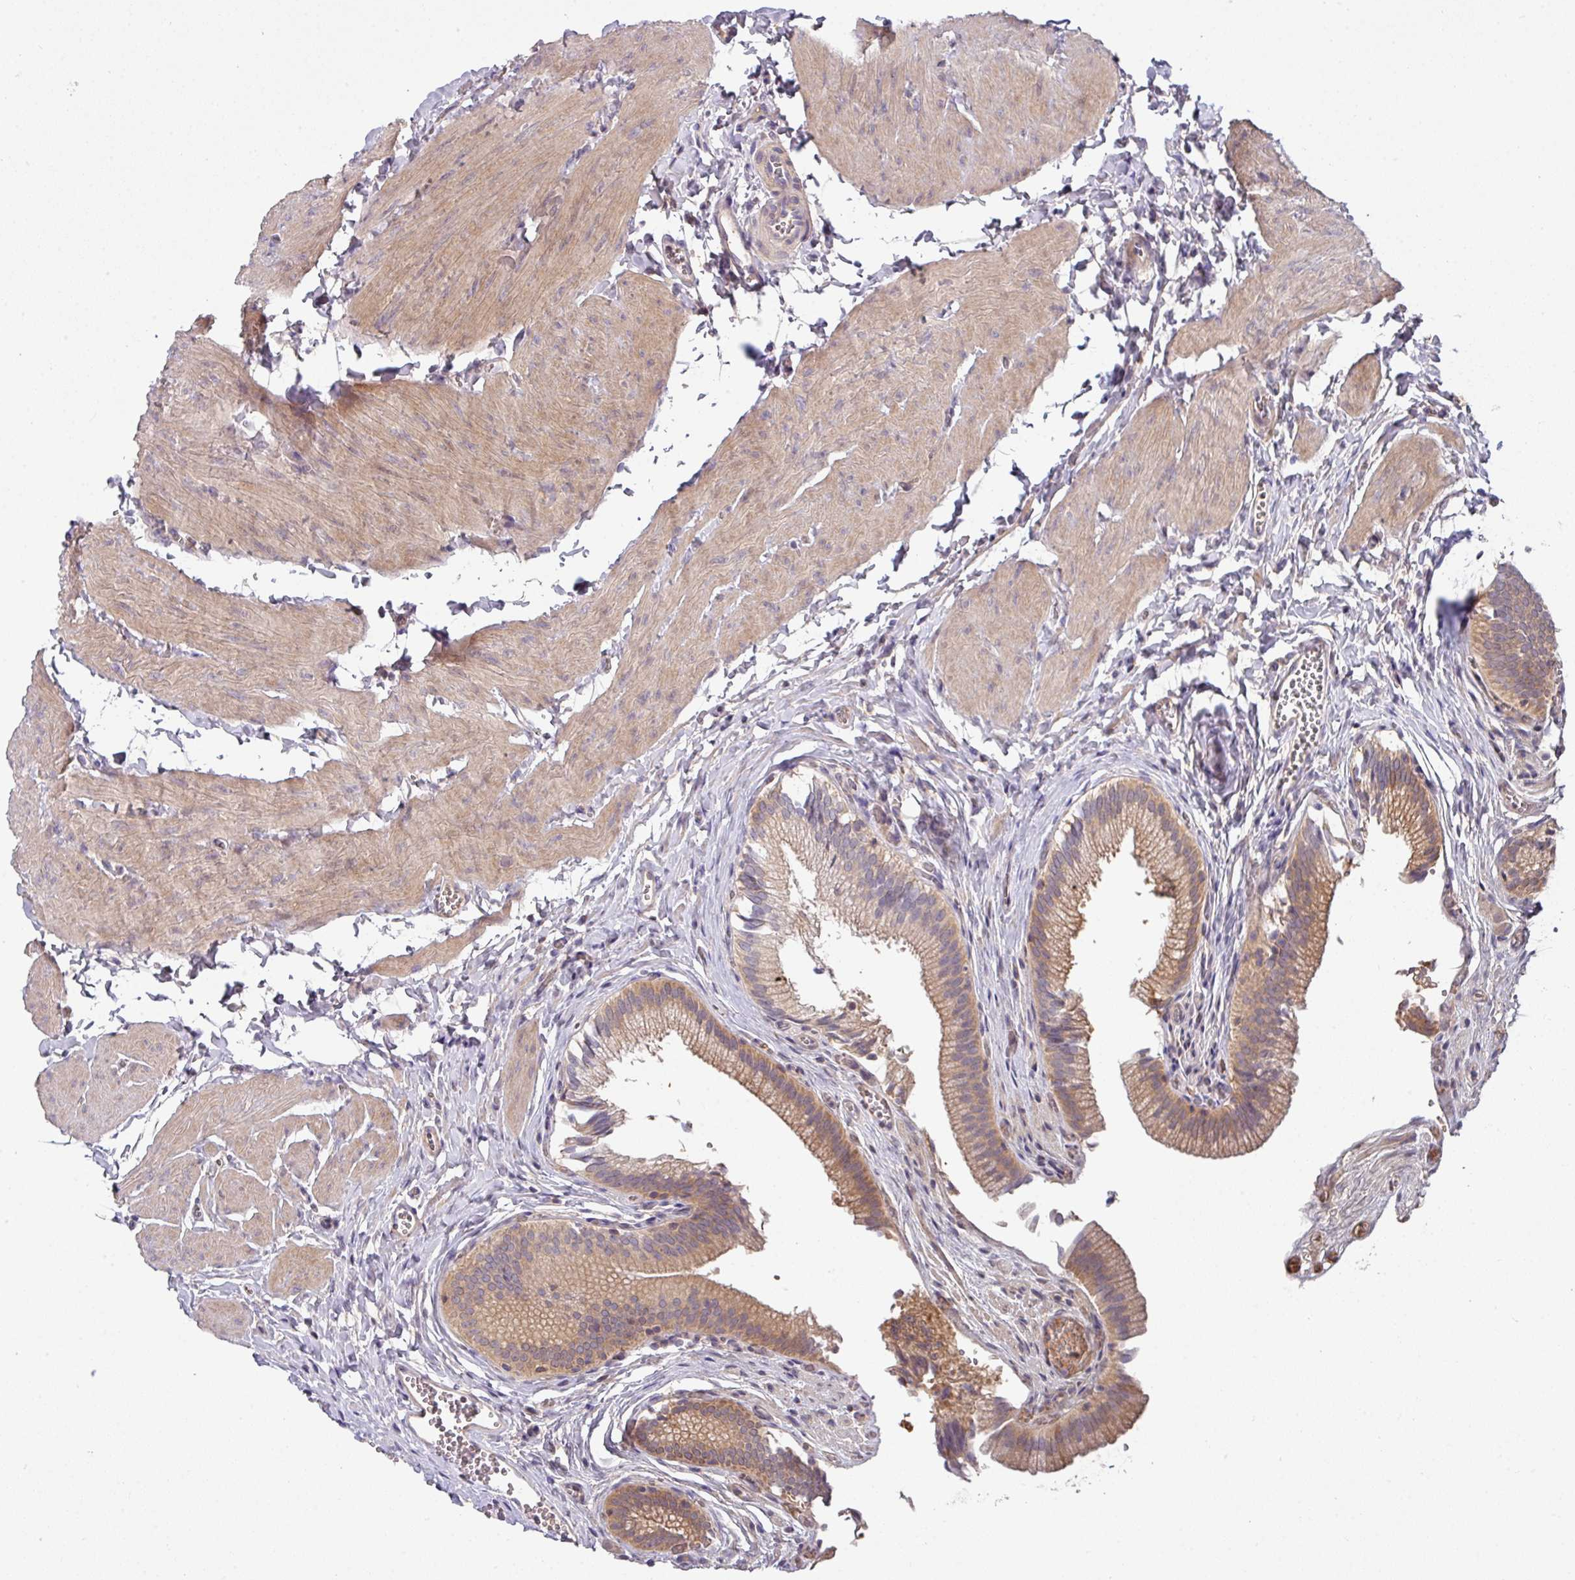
{"staining": {"intensity": "strong", "quantity": "25%-75%", "location": "cytoplasmic/membranous"}, "tissue": "gallbladder", "cell_type": "Glandular cells", "image_type": "normal", "snomed": [{"axis": "morphology", "description": "Normal tissue, NOS"}, {"axis": "topography", "description": "Gallbladder"}, {"axis": "topography", "description": "Peripheral nerve tissue"}], "caption": "This photomicrograph displays normal gallbladder stained with immunohistochemistry (IHC) to label a protein in brown. The cytoplasmic/membranous of glandular cells show strong positivity for the protein. Nuclei are counter-stained blue.", "gene": "SLAMF6", "patient": {"sex": "male", "age": 17}}